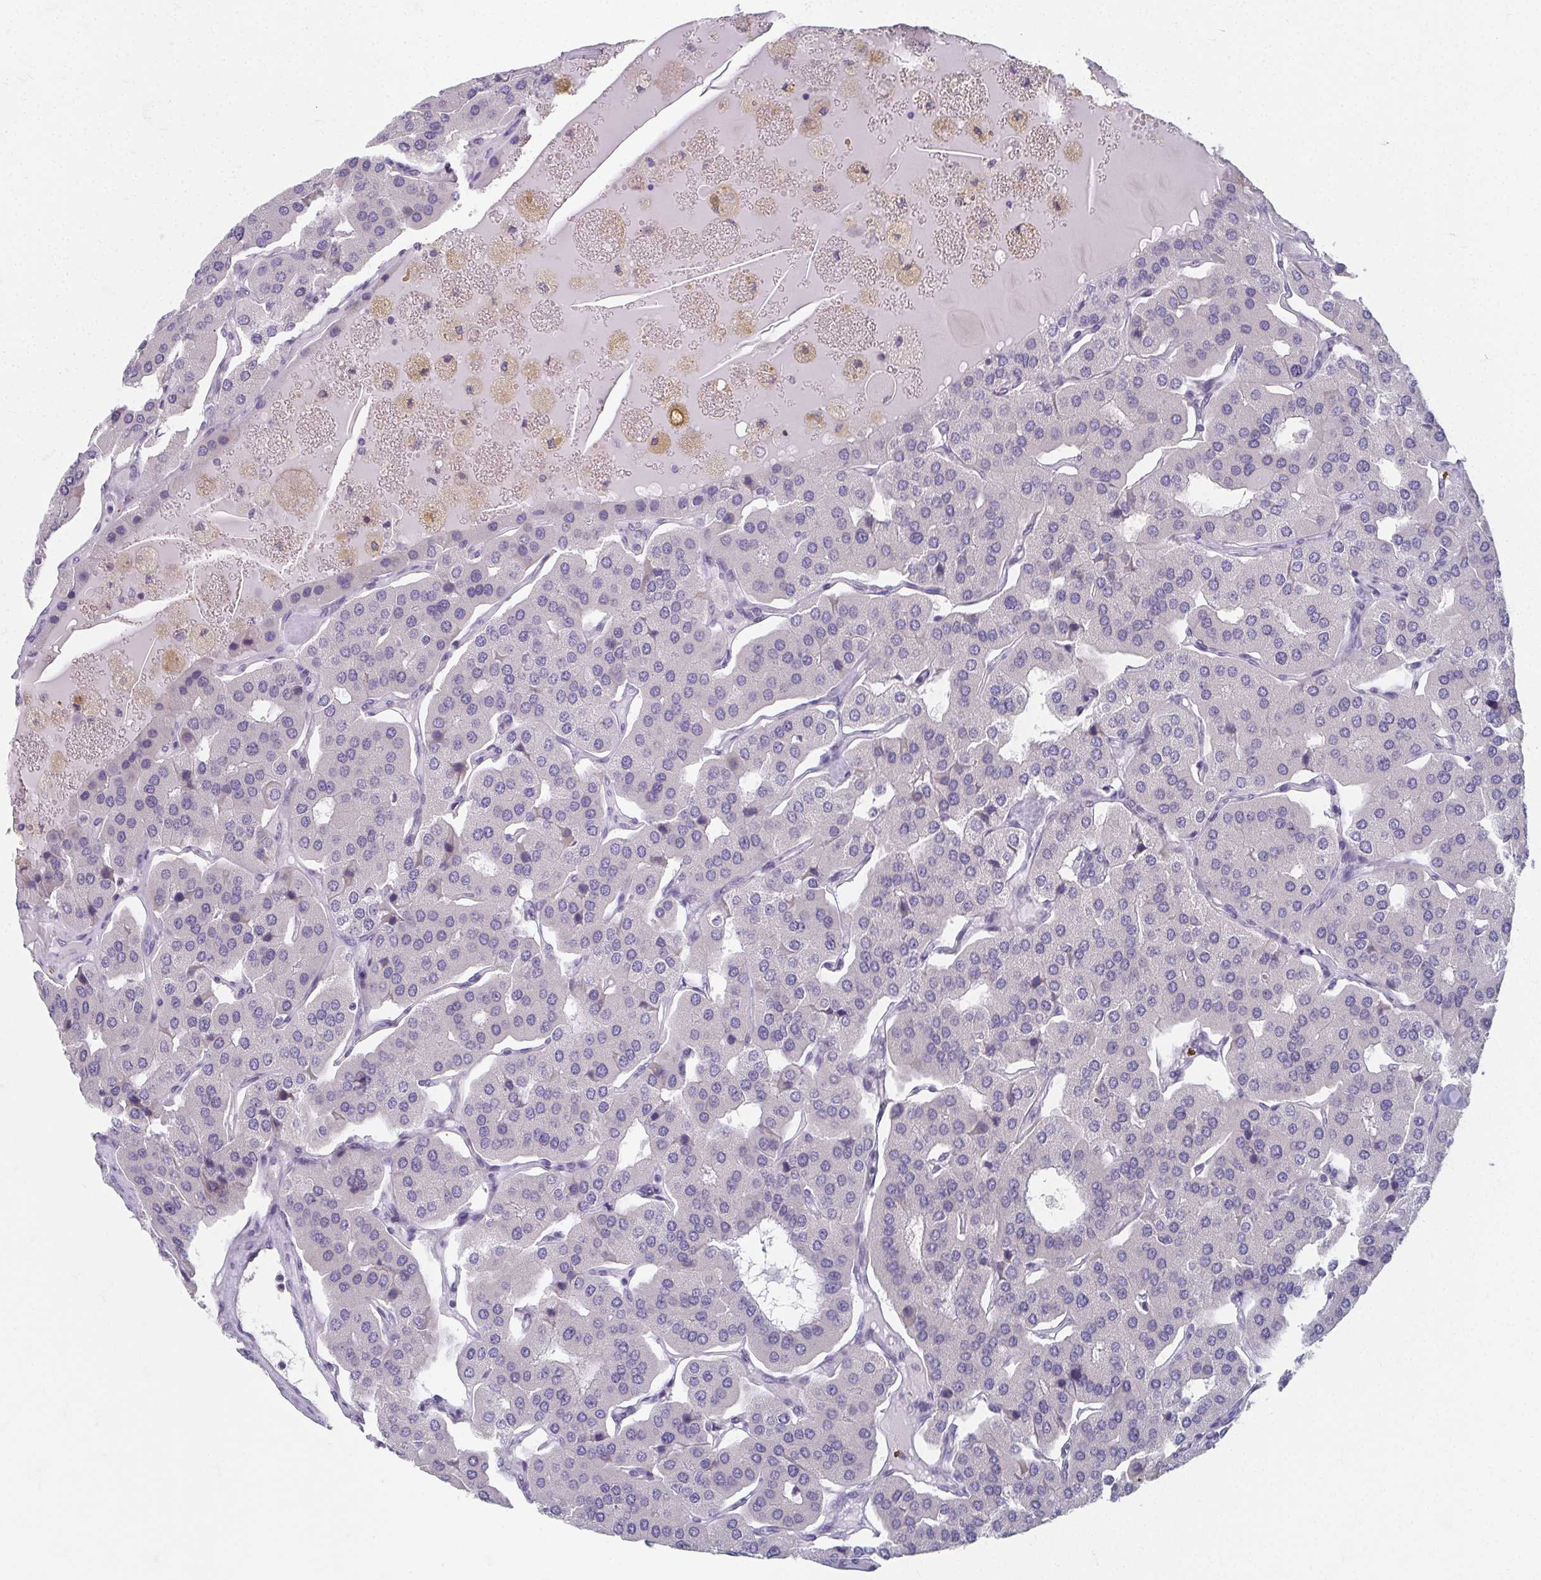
{"staining": {"intensity": "negative", "quantity": "none", "location": "none"}, "tissue": "parathyroid gland", "cell_type": "Glandular cells", "image_type": "normal", "snomed": [{"axis": "morphology", "description": "Normal tissue, NOS"}, {"axis": "morphology", "description": "Adenoma, NOS"}, {"axis": "topography", "description": "Parathyroid gland"}], "caption": "Immunohistochemical staining of benign human parathyroid gland shows no significant staining in glandular cells. (DAB (3,3'-diaminobenzidine) IHC with hematoxylin counter stain).", "gene": "CAMKV", "patient": {"sex": "female", "age": 86}}